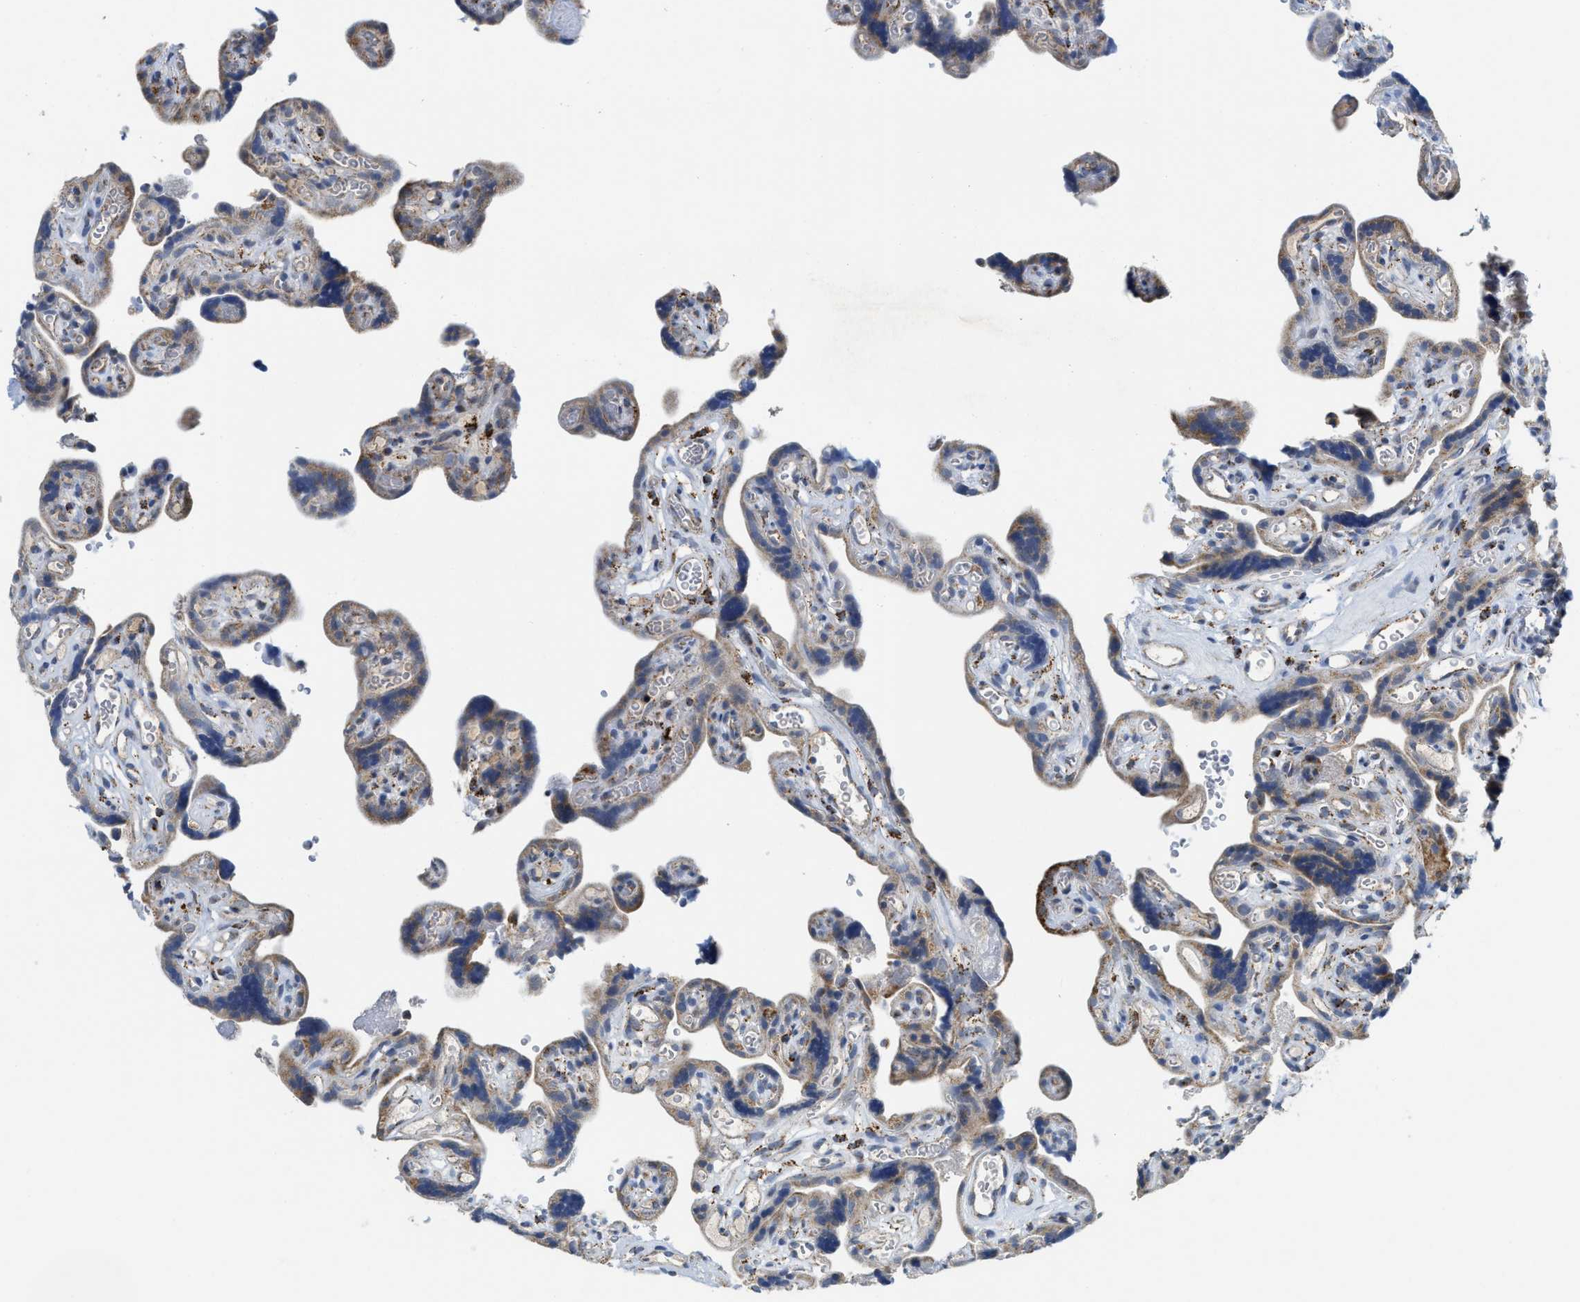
{"staining": {"intensity": "moderate", "quantity": ">75%", "location": "cytoplasmic/membranous"}, "tissue": "placenta", "cell_type": "Decidual cells", "image_type": "normal", "snomed": [{"axis": "morphology", "description": "Normal tissue, NOS"}, {"axis": "topography", "description": "Placenta"}], "caption": "Moderate cytoplasmic/membranous protein expression is identified in about >75% of decidual cells in placenta. (DAB IHC, brown staining for protein, blue staining for nuclei).", "gene": "GATD3", "patient": {"sex": "female", "age": 30}}